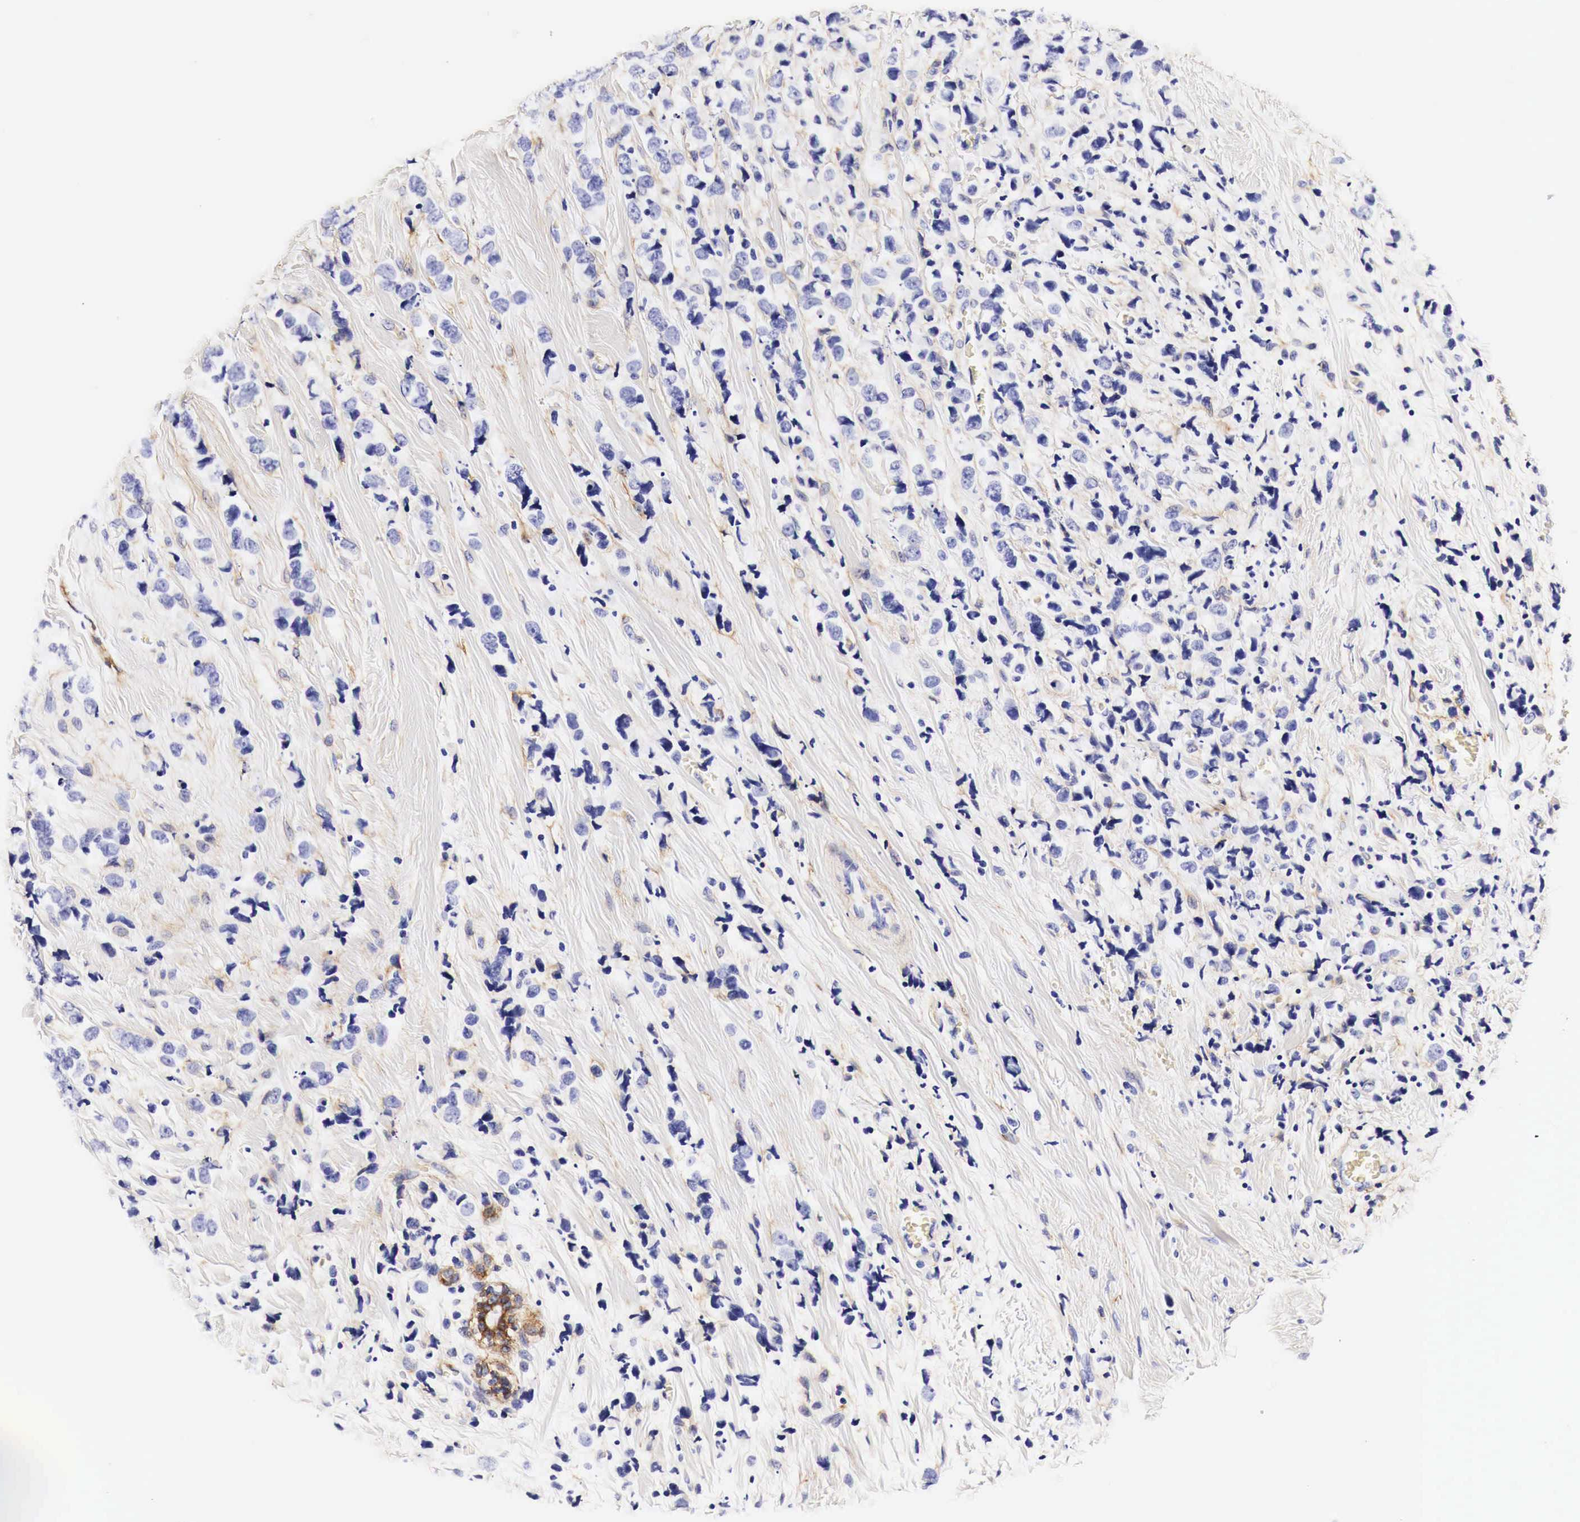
{"staining": {"intensity": "weak", "quantity": "<25%", "location": "cytoplasmic/membranous"}, "tissue": "breast cancer", "cell_type": "Tumor cells", "image_type": "cancer", "snomed": [{"axis": "morphology", "description": "Lobular carcinoma"}, {"axis": "topography", "description": "Breast"}], "caption": "The image displays no staining of tumor cells in breast lobular carcinoma.", "gene": "EGFR", "patient": {"sex": "female", "age": 57}}